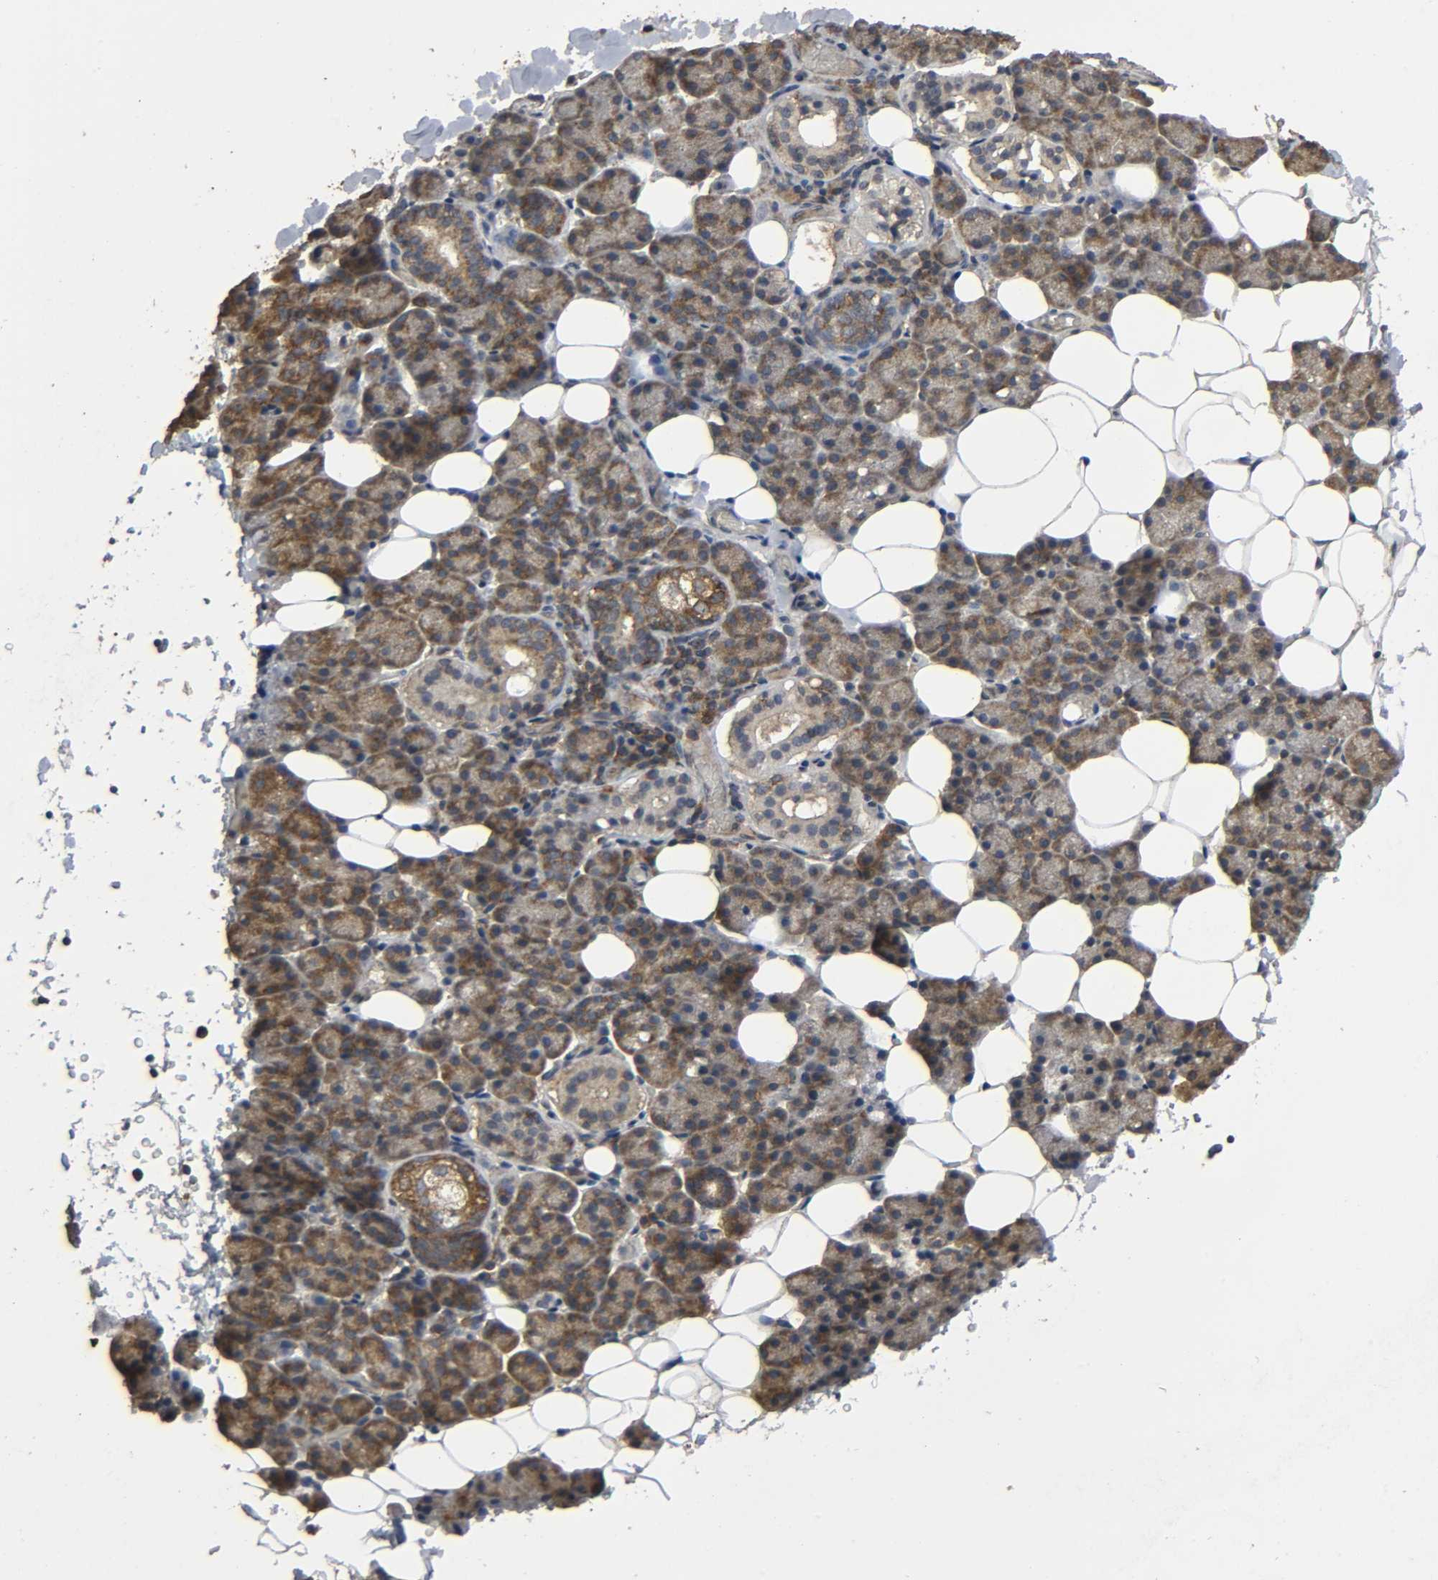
{"staining": {"intensity": "moderate", "quantity": ">75%", "location": "cytoplasmic/membranous"}, "tissue": "salivary gland", "cell_type": "Glandular cells", "image_type": "normal", "snomed": [{"axis": "morphology", "description": "Normal tissue, NOS"}, {"axis": "topography", "description": "Lymph node"}, {"axis": "topography", "description": "Salivary gland"}], "caption": "Immunohistochemistry photomicrograph of benign salivary gland: human salivary gland stained using IHC reveals medium levels of moderate protein expression localized specifically in the cytoplasmic/membranous of glandular cells, appearing as a cytoplasmic/membranous brown color.", "gene": "DDX6", "patient": {"sex": "male", "age": 8}}